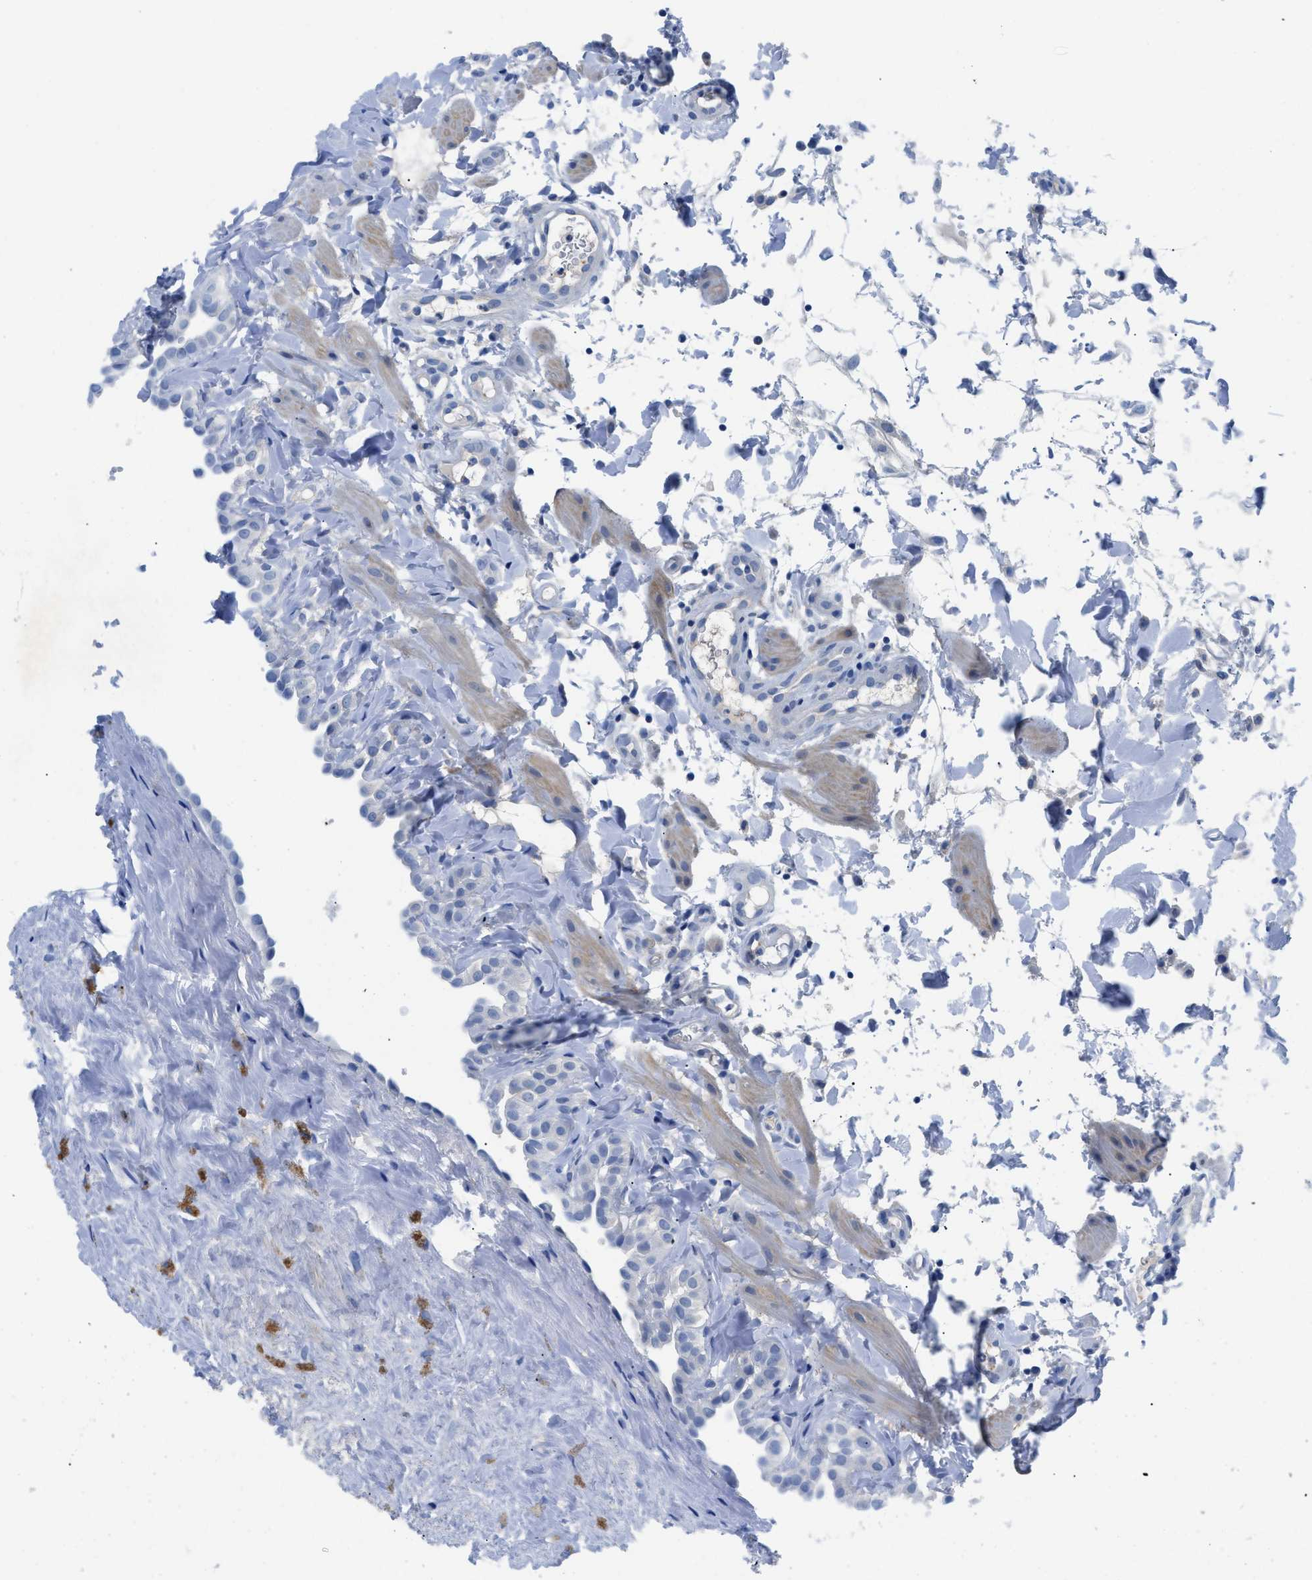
{"staining": {"intensity": "negative", "quantity": "none", "location": "none"}, "tissue": "fallopian tube", "cell_type": "Glandular cells", "image_type": "normal", "snomed": [{"axis": "morphology", "description": "Normal tissue, NOS"}, {"axis": "topography", "description": "Fallopian tube"}, {"axis": "topography", "description": "Placenta"}], "caption": "Immunohistochemistry of normal fallopian tube displays no staining in glandular cells.", "gene": "SLC10A6", "patient": {"sex": "female", "age": 34}}